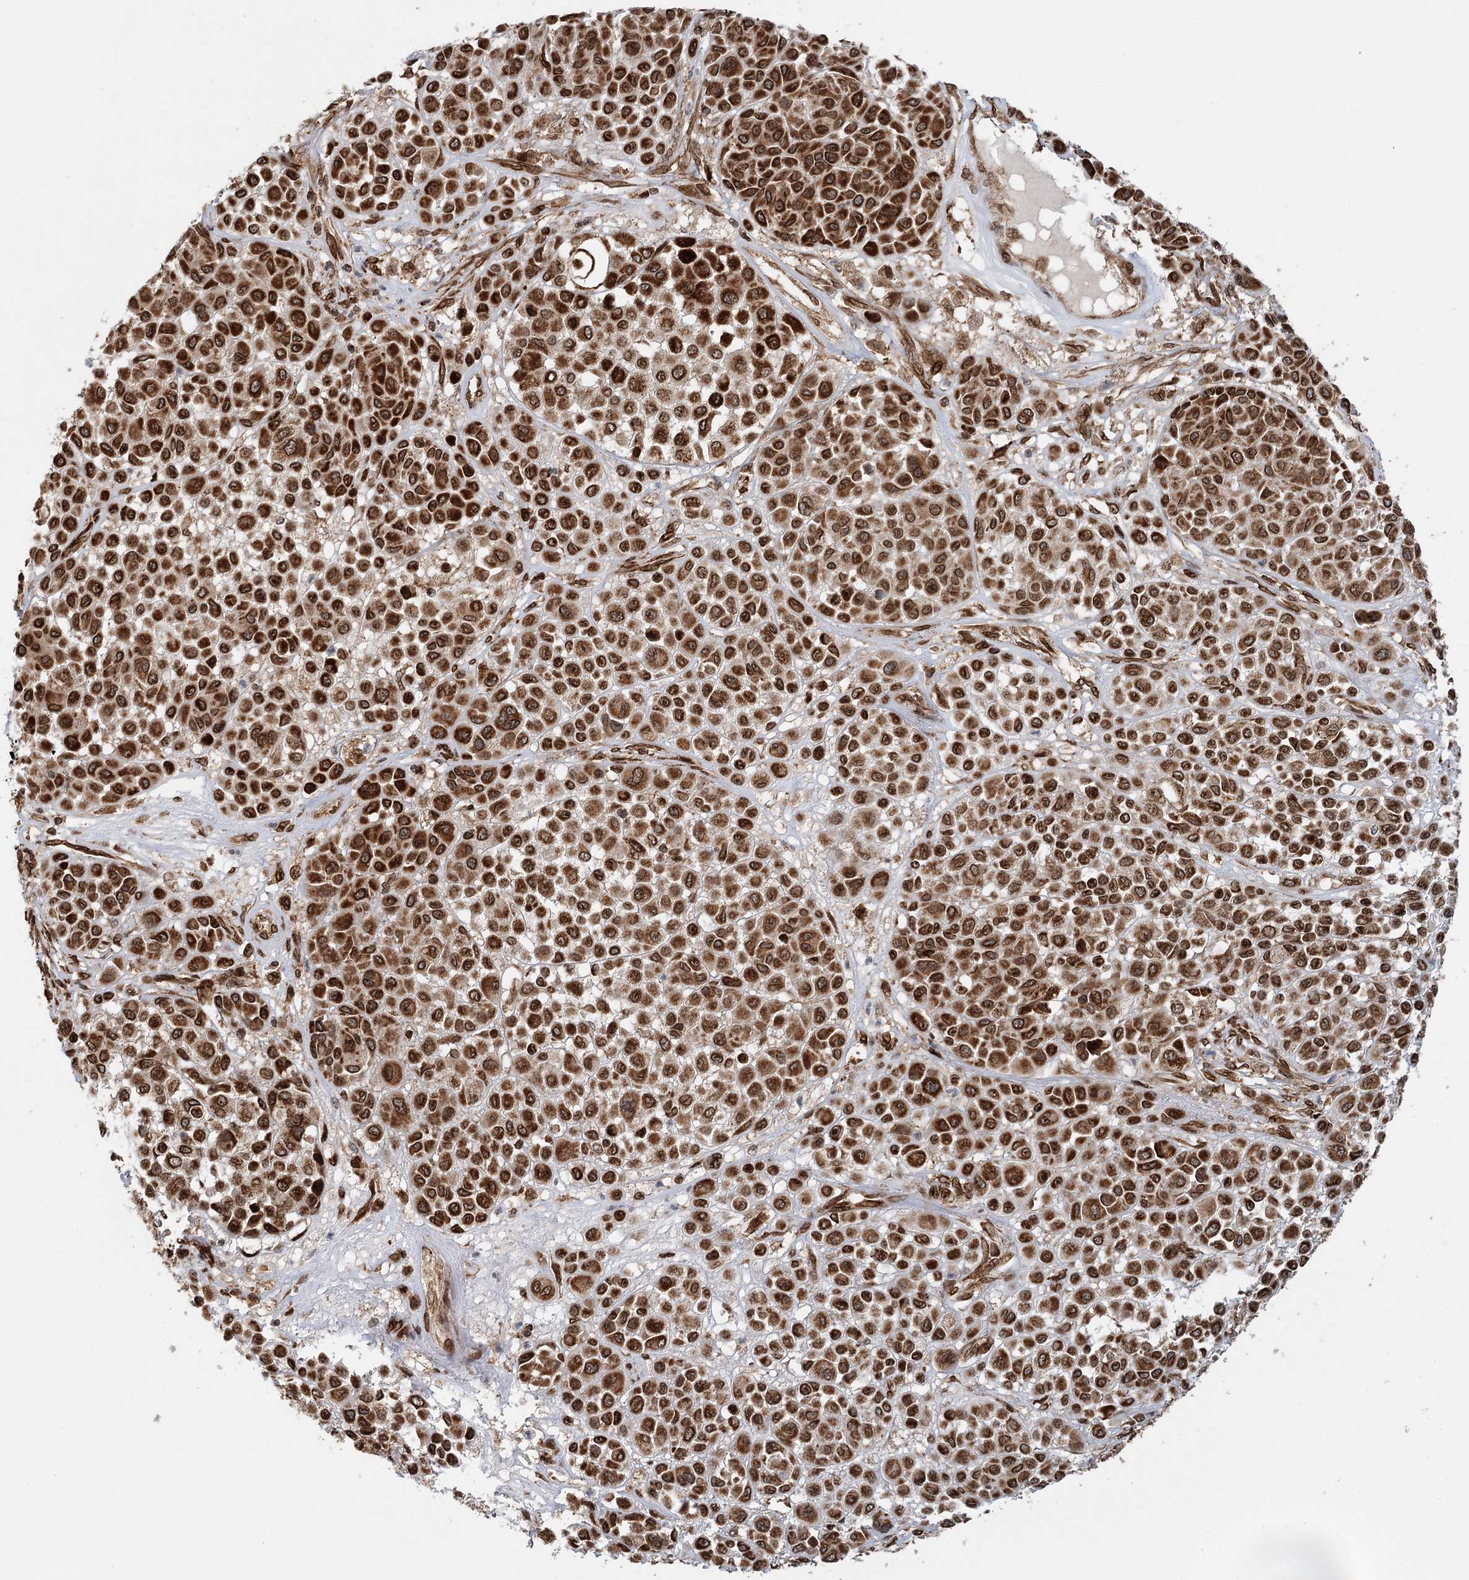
{"staining": {"intensity": "strong", "quantity": ">75%", "location": "cytoplasmic/membranous"}, "tissue": "melanoma", "cell_type": "Tumor cells", "image_type": "cancer", "snomed": [{"axis": "morphology", "description": "Malignant melanoma, Metastatic site"}, {"axis": "topography", "description": "Soft tissue"}], "caption": "This histopathology image reveals IHC staining of malignant melanoma (metastatic site), with high strong cytoplasmic/membranous expression in approximately >75% of tumor cells.", "gene": "BCKDHA", "patient": {"sex": "male", "age": 41}}